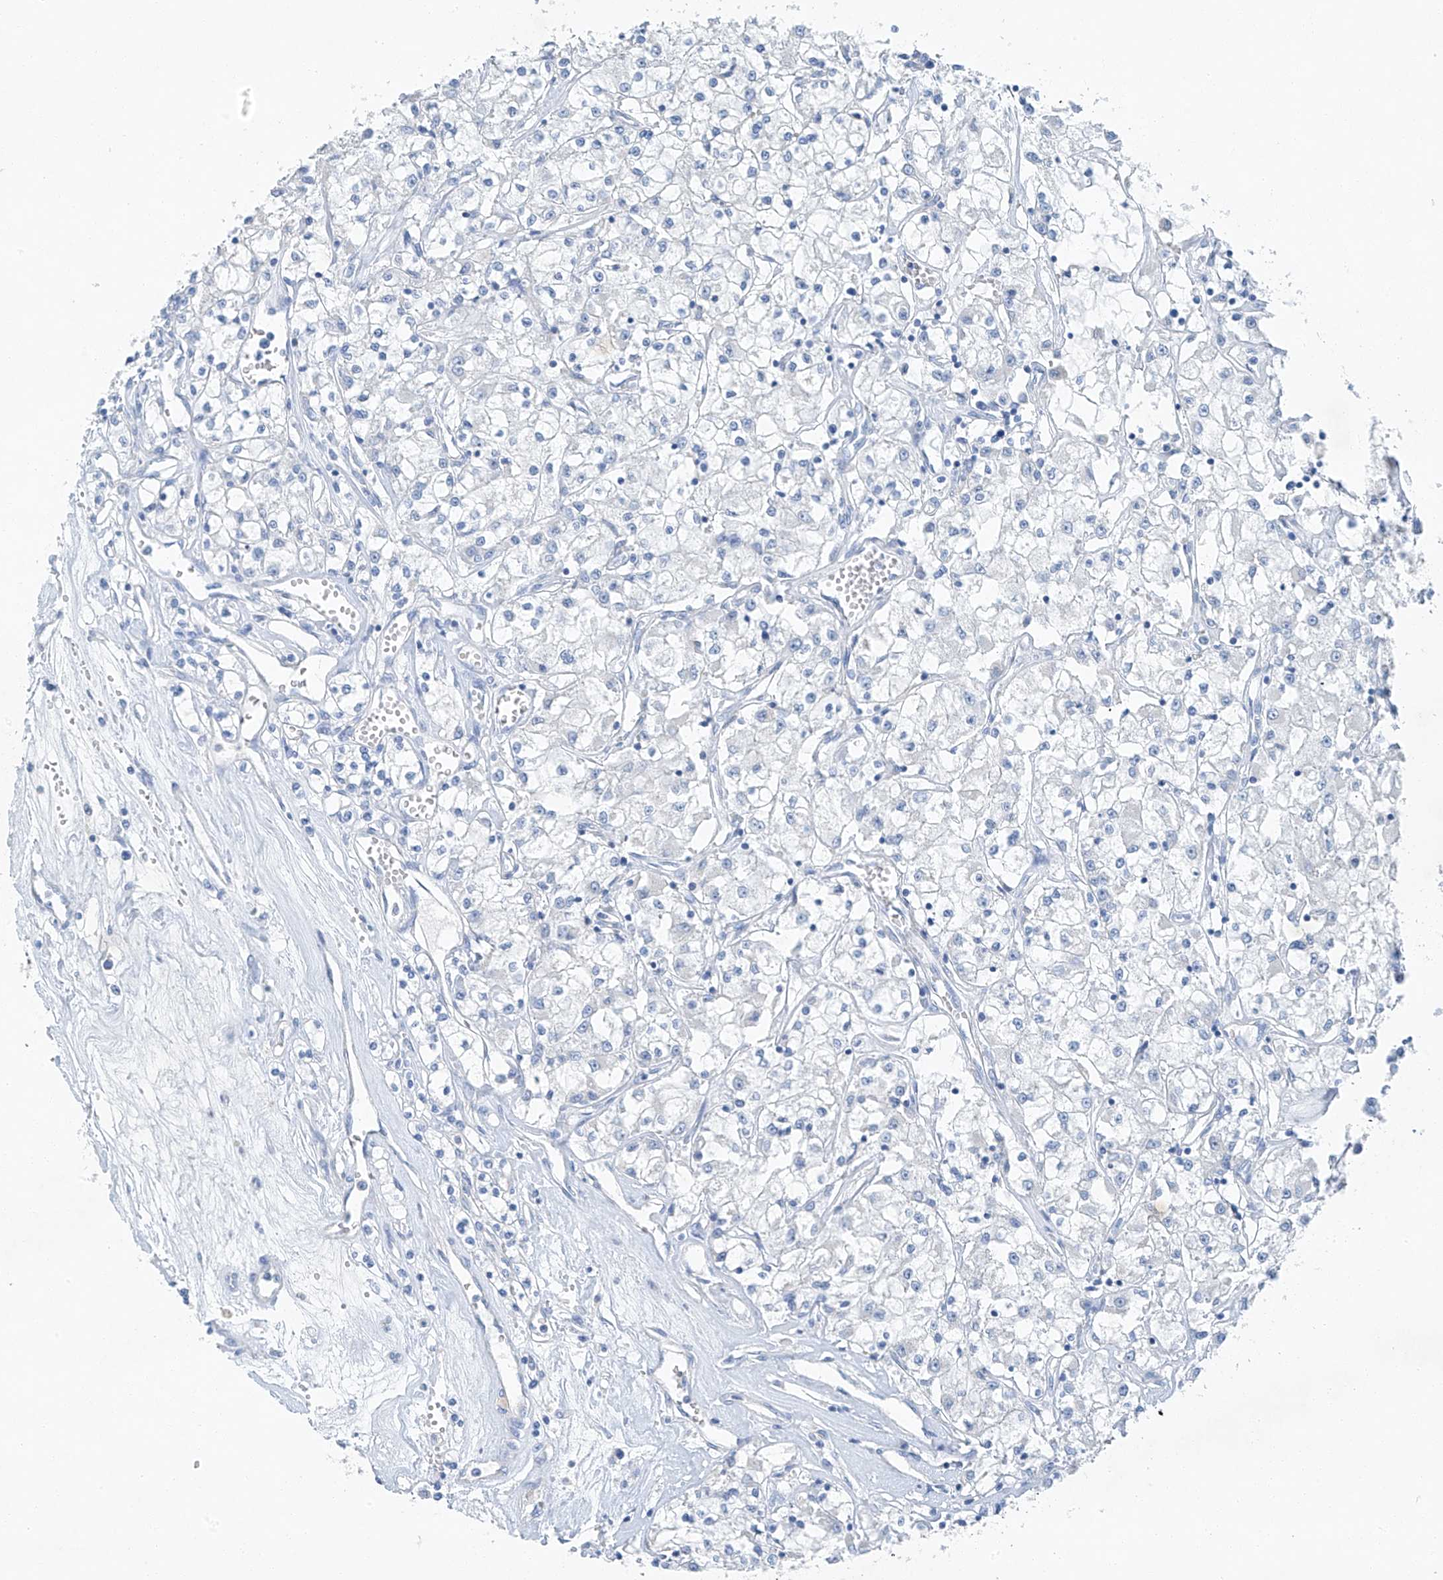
{"staining": {"intensity": "negative", "quantity": "none", "location": "none"}, "tissue": "renal cancer", "cell_type": "Tumor cells", "image_type": "cancer", "snomed": [{"axis": "morphology", "description": "Adenocarcinoma, NOS"}, {"axis": "topography", "description": "Kidney"}], "caption": "Renal cancer (adenocarcinoma) was stained to show a protein in brown. There is no significant staining in tumor cells.", "gene": "C1orf87", "patient": {"sex": "female", "age": 59}}